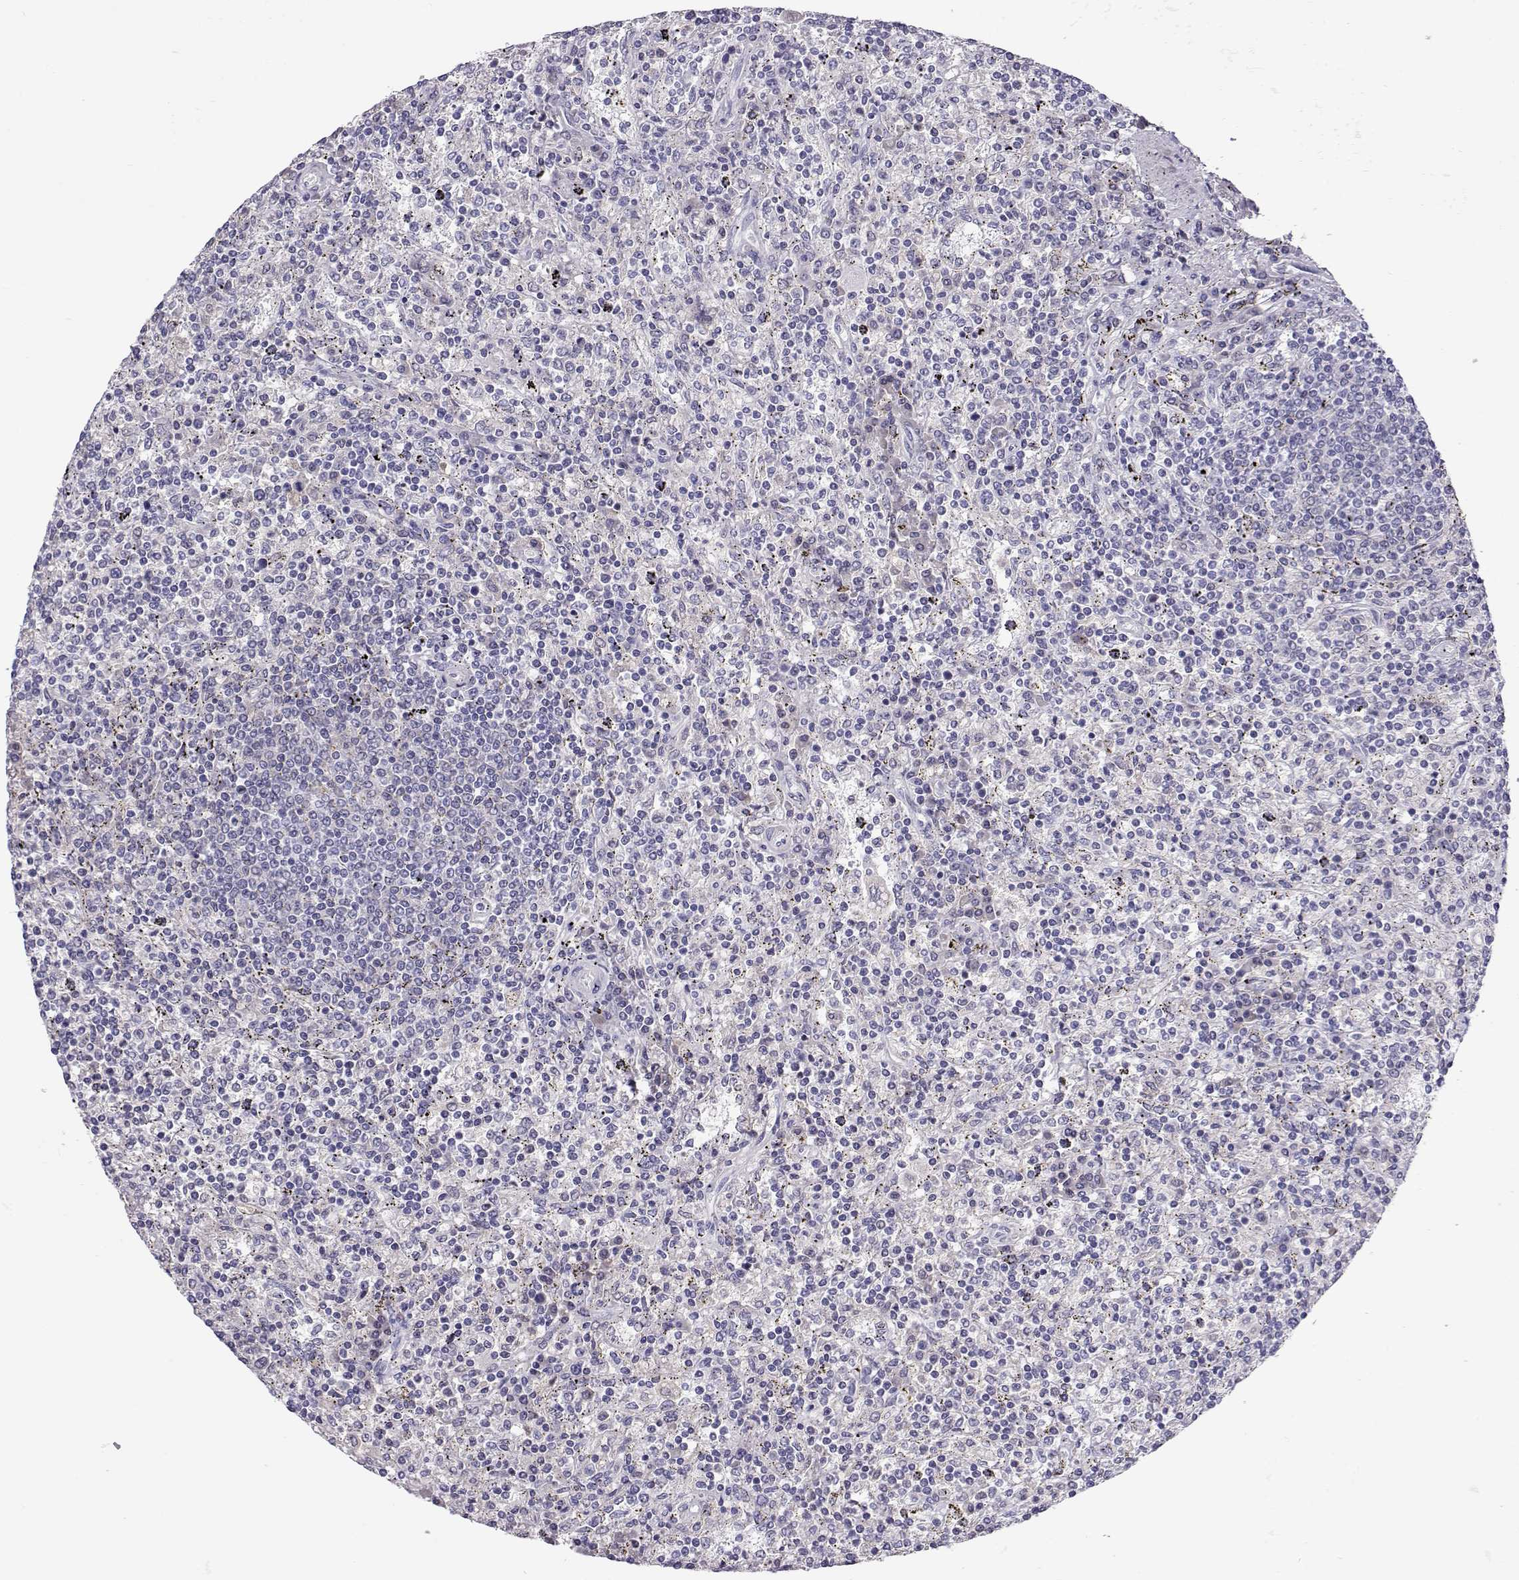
{"staining": {"intensity": "negative", "quantity": "none", "location": "none"}, "tissue": "lymphoma", "cell_type": "Tumor cells", "image_type": "cancer", "snomed": [{"axis": "morphology", "description": "Malignant lymphoma, non-Hodgkin's type, Low grade"}, {"axis": "topography", "description": "Spleen"}], "caption": "The IHC histopathology image has no significant positivity in tumor cells of lymphoma tissue. (Stains: DAB (3,3'-diaminobenzidine) immunohistochemistry (IHC) with hematoxylin counter stain, Microscopy: brightfield microscopy at high magnification).", "gene": "GPR26", "patient": {"sex": "male", "age": 62}}